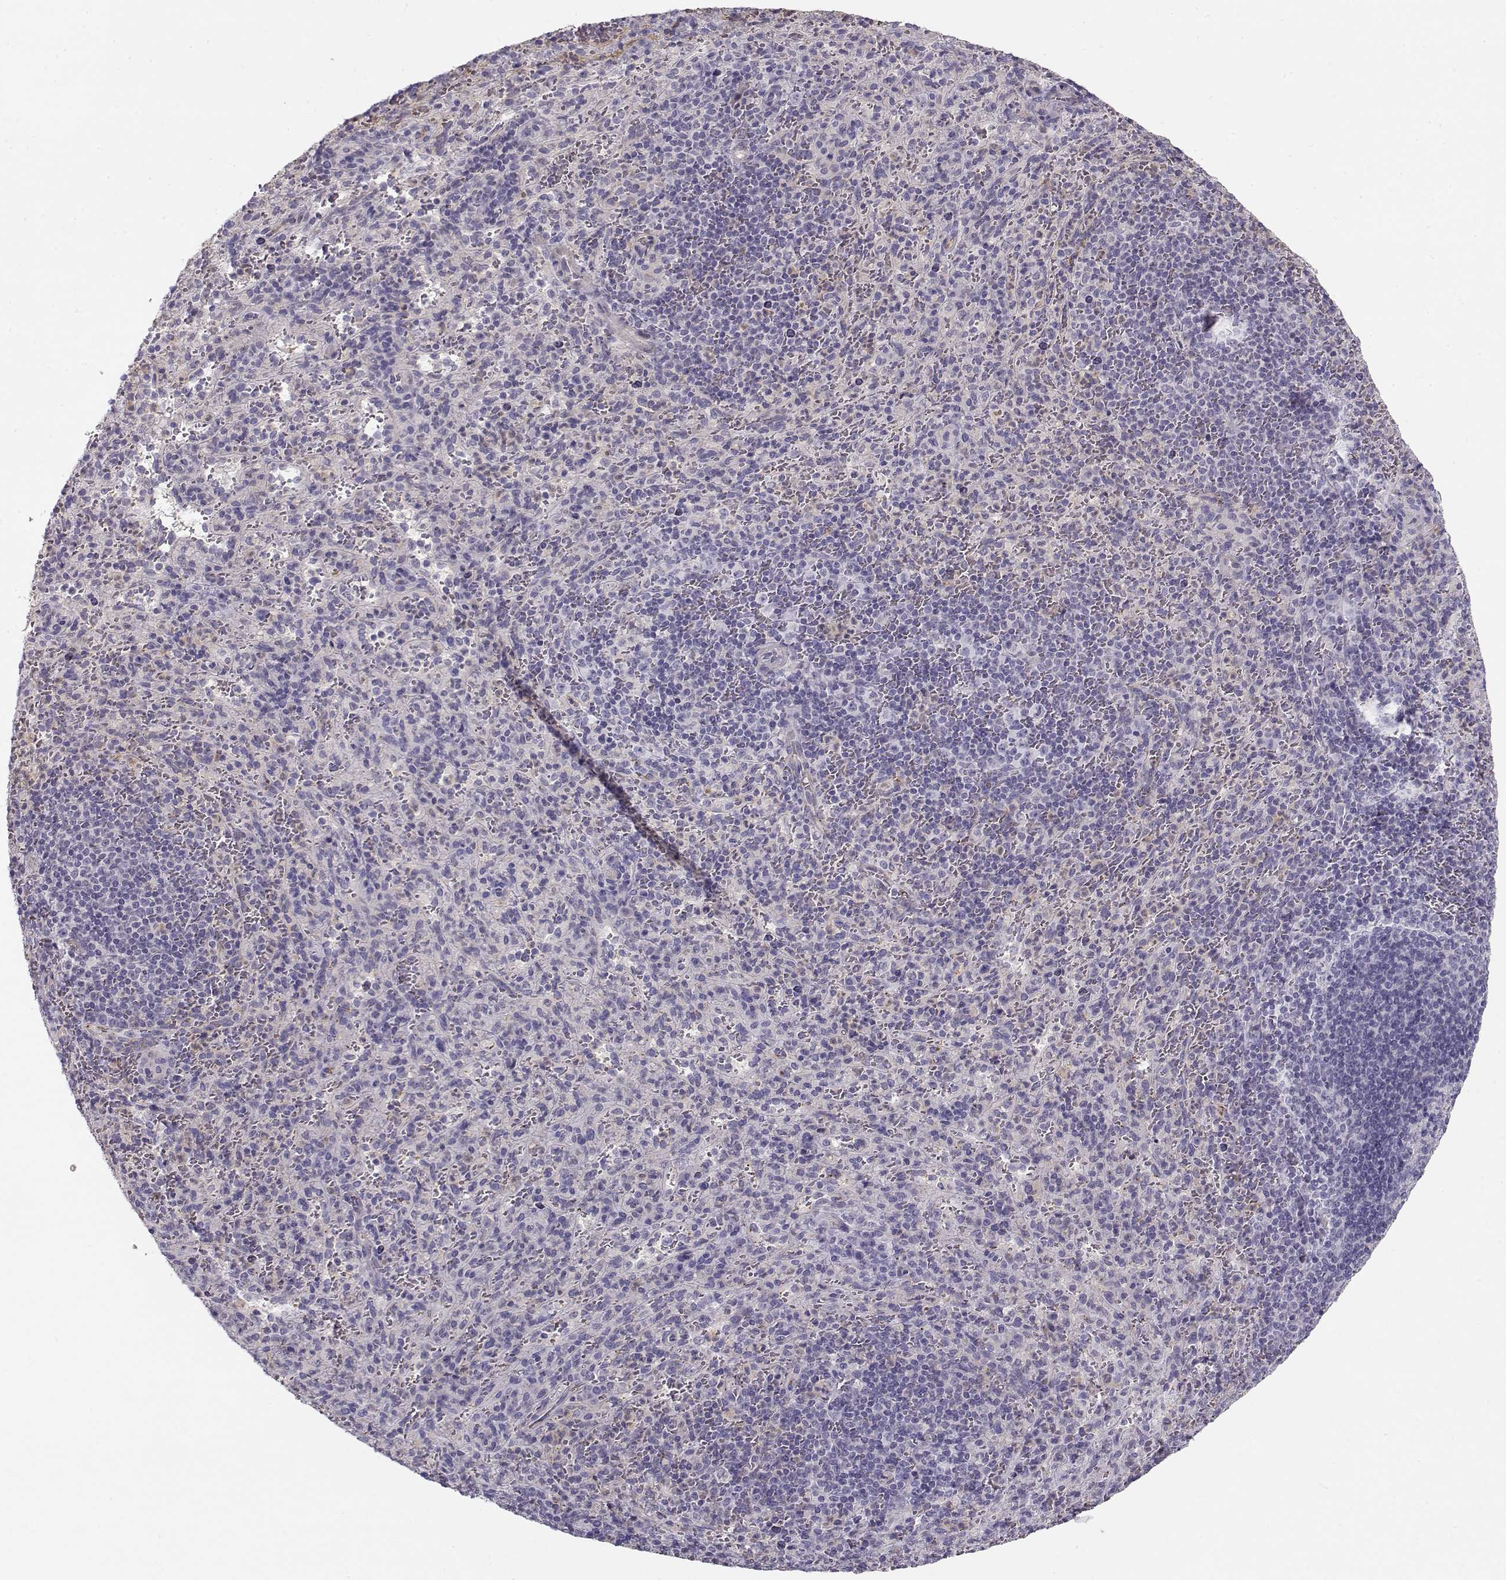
{"staining": {"intensity": "negative", "quantity": "none", "location": "none"}, "tissue": "spleen", "cell_type": "Cells in red pulp", "image_type": "normal", "snomed": [{"axis": "morphology", "description": "Normal tissue, NOS"}, {"axis": "topography", "description": "Spleen"}], "caption": "IHC image of normal spleen: spleen stained with DAB (3,3'-diaminobenzidine) demonstrates no significant protein positivity in cells in red pulp. (Brightfield microscopy of DAB (3,3'-diaminobenzidine) immunohistochemistry at high magnification).", "gene": "MYO1A", "patient": {"sex": "male", "age": 57}}